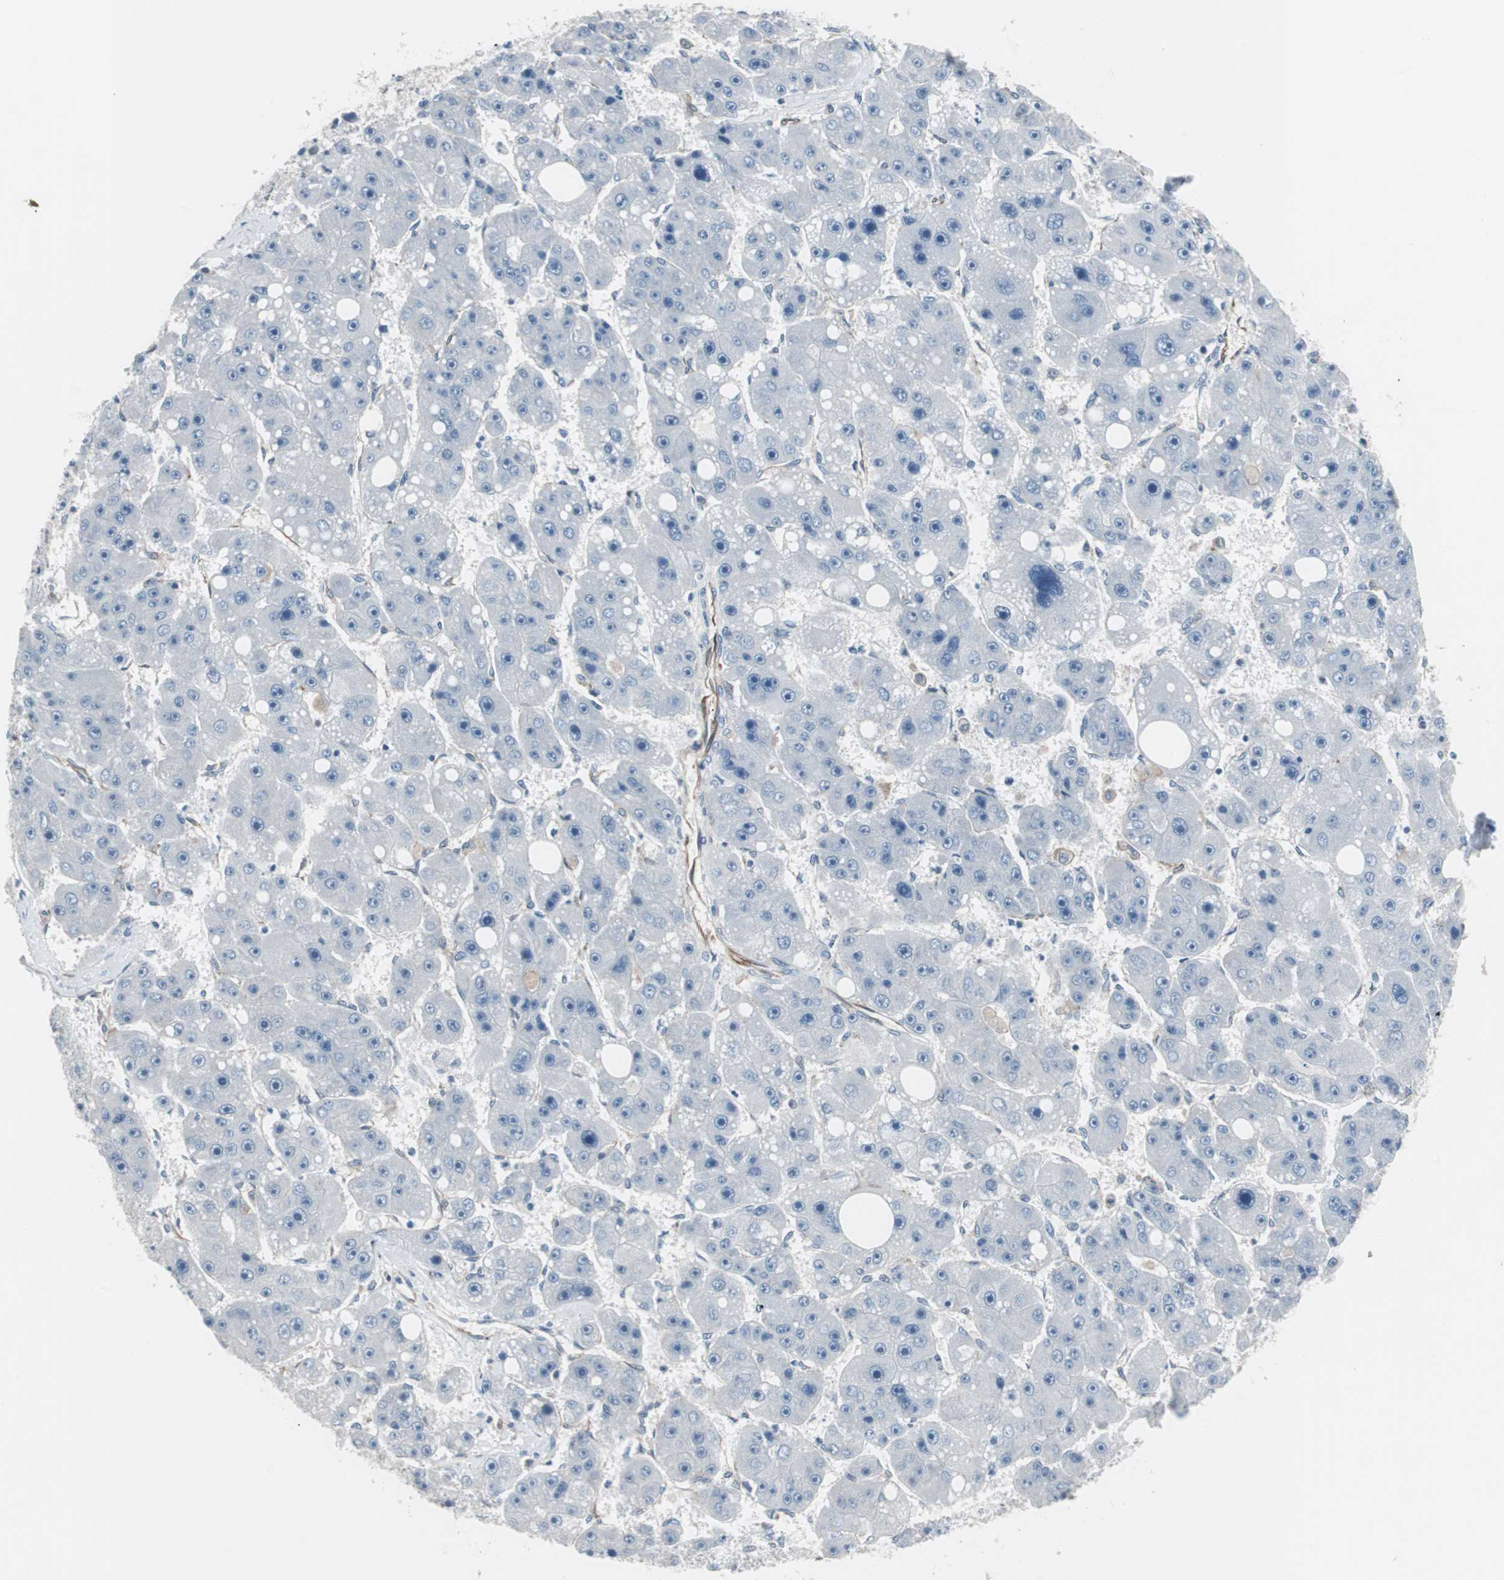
{"staining": {"intensity": "negative", "quantity": "none", "location": "none"}, "tissue": "liver cancer", "cell_type": "Tumor cells", "image_type": "cancer", "snomed": [{"axis": "morphology", "description": "Carcinoma, Hepatocellular, NOS"}, {"axis": "topography", "description": "Liver"}], "caption": "This is a micrograph of immunohistochemistry (IHC) staining of liver hepatocellular carcinoma, which shows no staining in tumor cells. (IHC, brightfield microscopy, high magnification).", "gene": "SWAP70", "patient": {"sex": "female", "age": 61}}